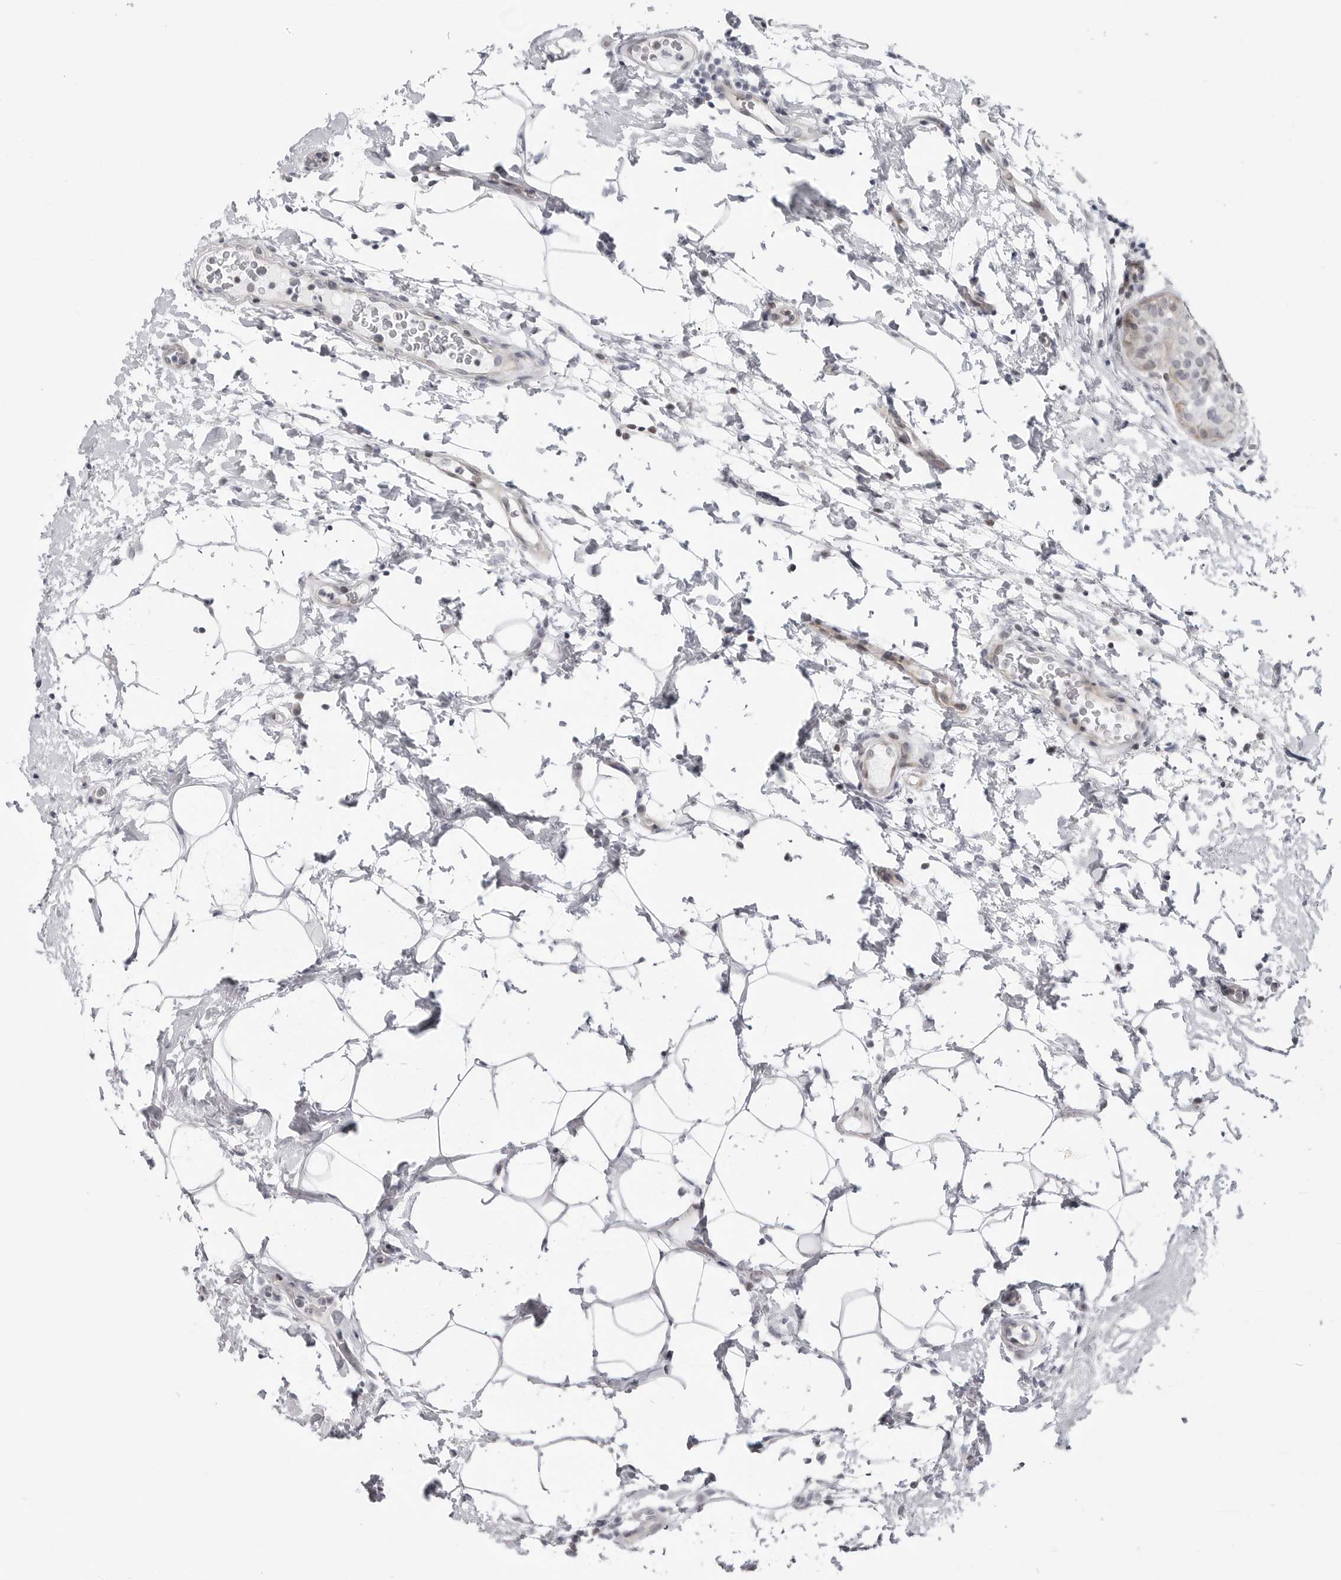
{"staining": {"intensity": "negative", "quantity": "none", "location": "none"}, "tissue": "breast cancer", "cell_type": "Tumor cells", "image_type": "cancer", "snomed": [{"axis": "morphology", "description": "Lobular carcinoma"}, {"axis": "topography", "description": "Breast"}], "caption": "There is no significant staining in tumor cells of lobular carcinoma (breast).", "gene": "FAM135B", "patient": {"sex": "female", "age": 50}}